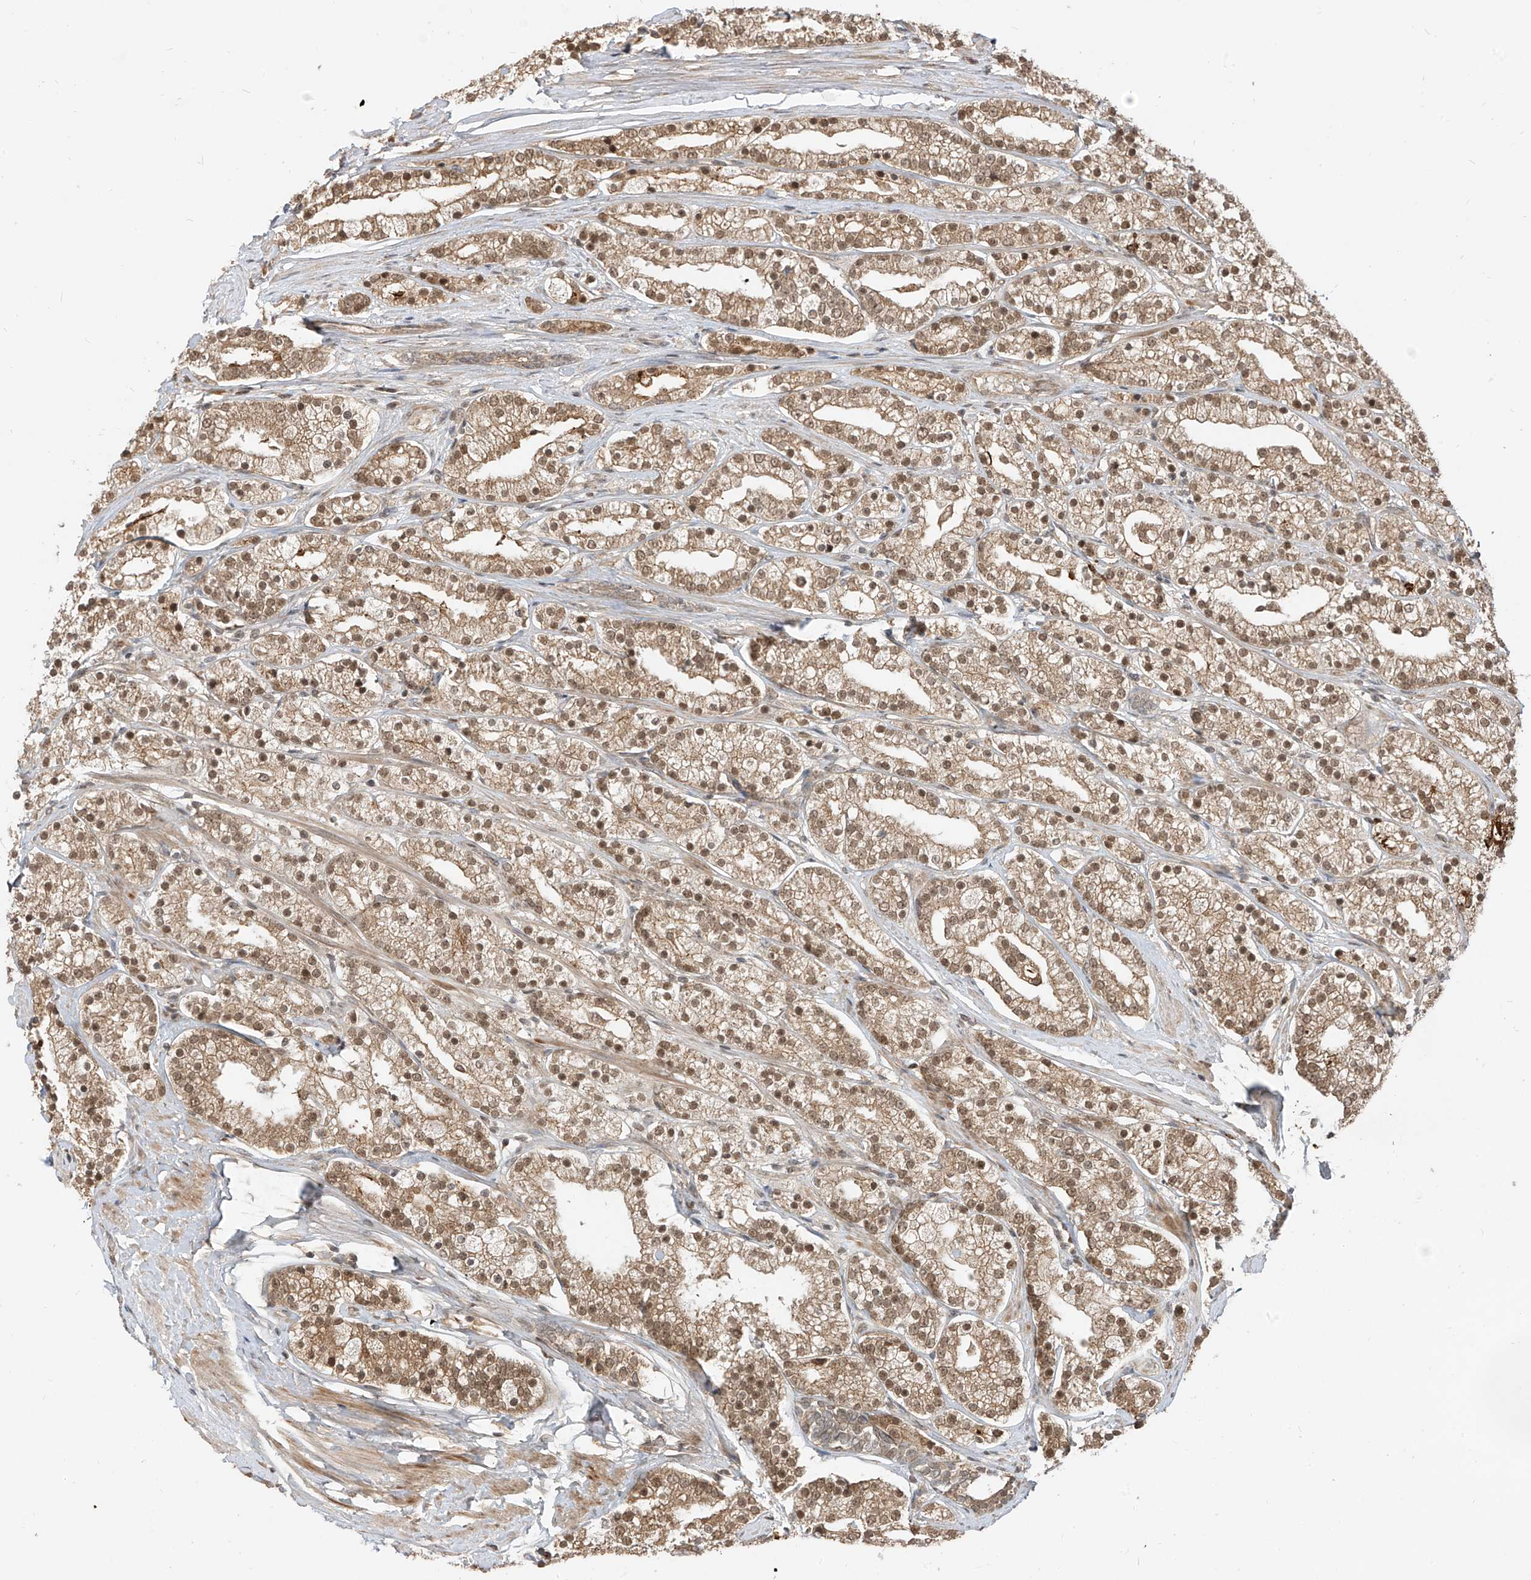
{"staining": {"intensity": "moderate", "quantity": ">75%", "location": "cytoplasmic/membranous,nuclear"}, "tissue": "prostate cancer", "cell_type": "Tumor cells", "image_type": "cancer", "snomed": [{"axis": "morphology", "description": "Adenocarcinoma, High grade"}, {"axis": "topography", "description": "Prostate"}], "caption": "This photomicrograph shows IHC staining of human prostate cancer, with medium moderate cytoplasmic/membranous and nuclear staining in about >75% of tumor cells.", "gene": "LCOR", "patient": {"sex": "male", "age": 69}}